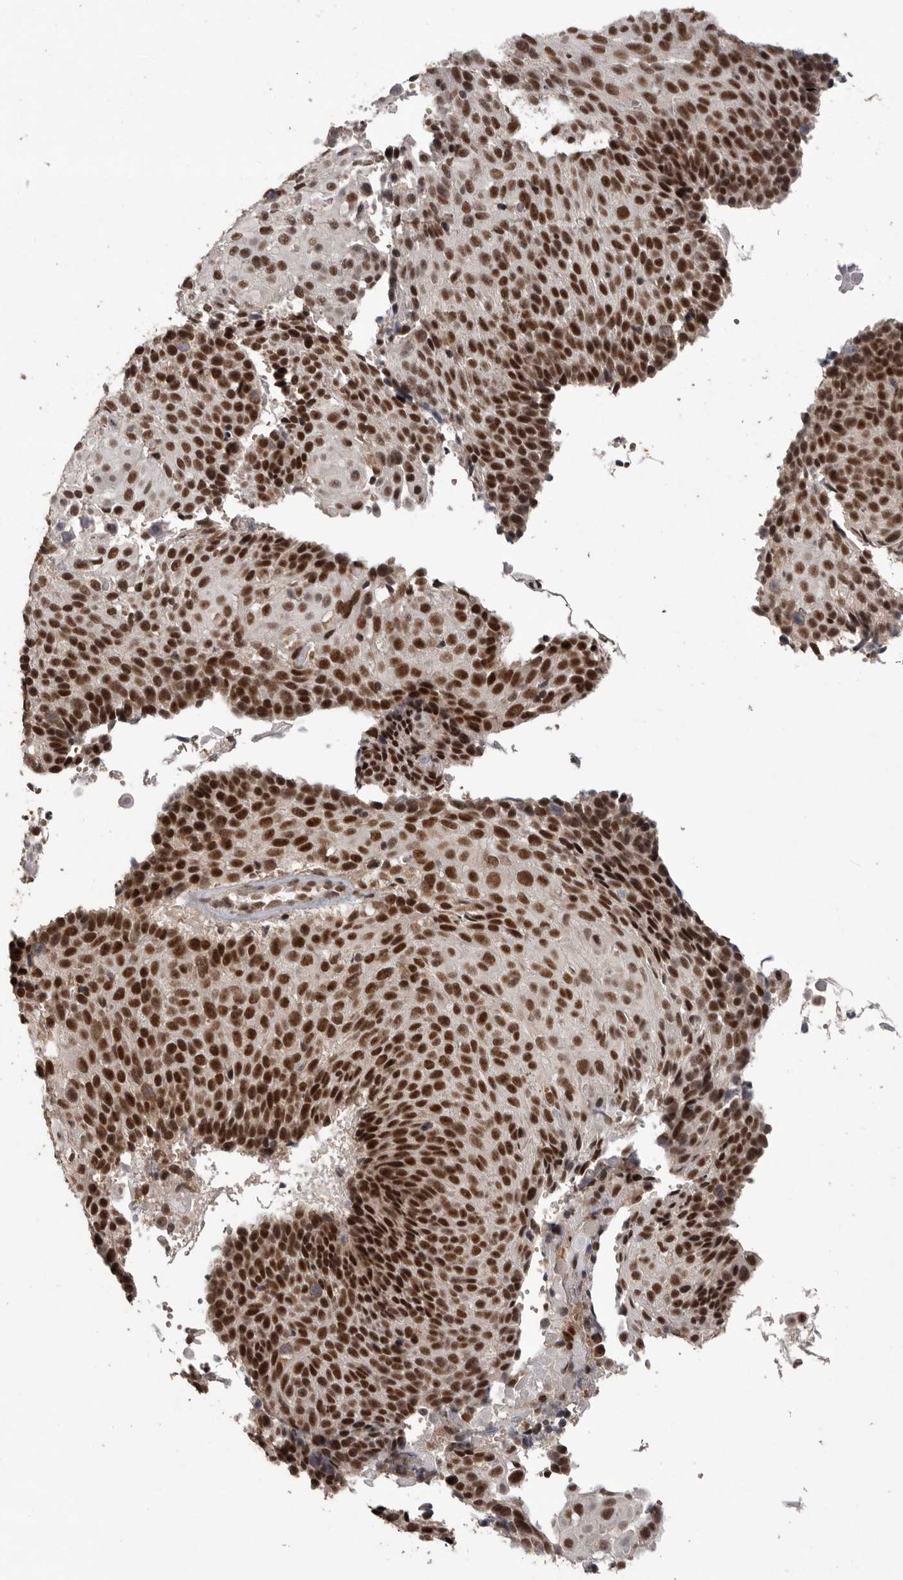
{"staining": {"intensity": "strong", "quantity": ">75%", "location": "nuclear"}, "tissue": "cervical cancer", "cell_type": "Tumor cells", "image_type": "cancer", "snomed": [{"axis": "morphology", "description": "Squamous cell carcinoma, NOS"}, {"axis": "topography", "description": "Cervix"}], "caption": "An immunohistochemistry image of tumor tissue is shown. Protein staining in brown highlights strong nuclear positivity in cervical cancer (squamous cell carcinoma) within tumor cells.", "gene": "PPP1R10", "patient": {"sex": "female", "age": 74}}